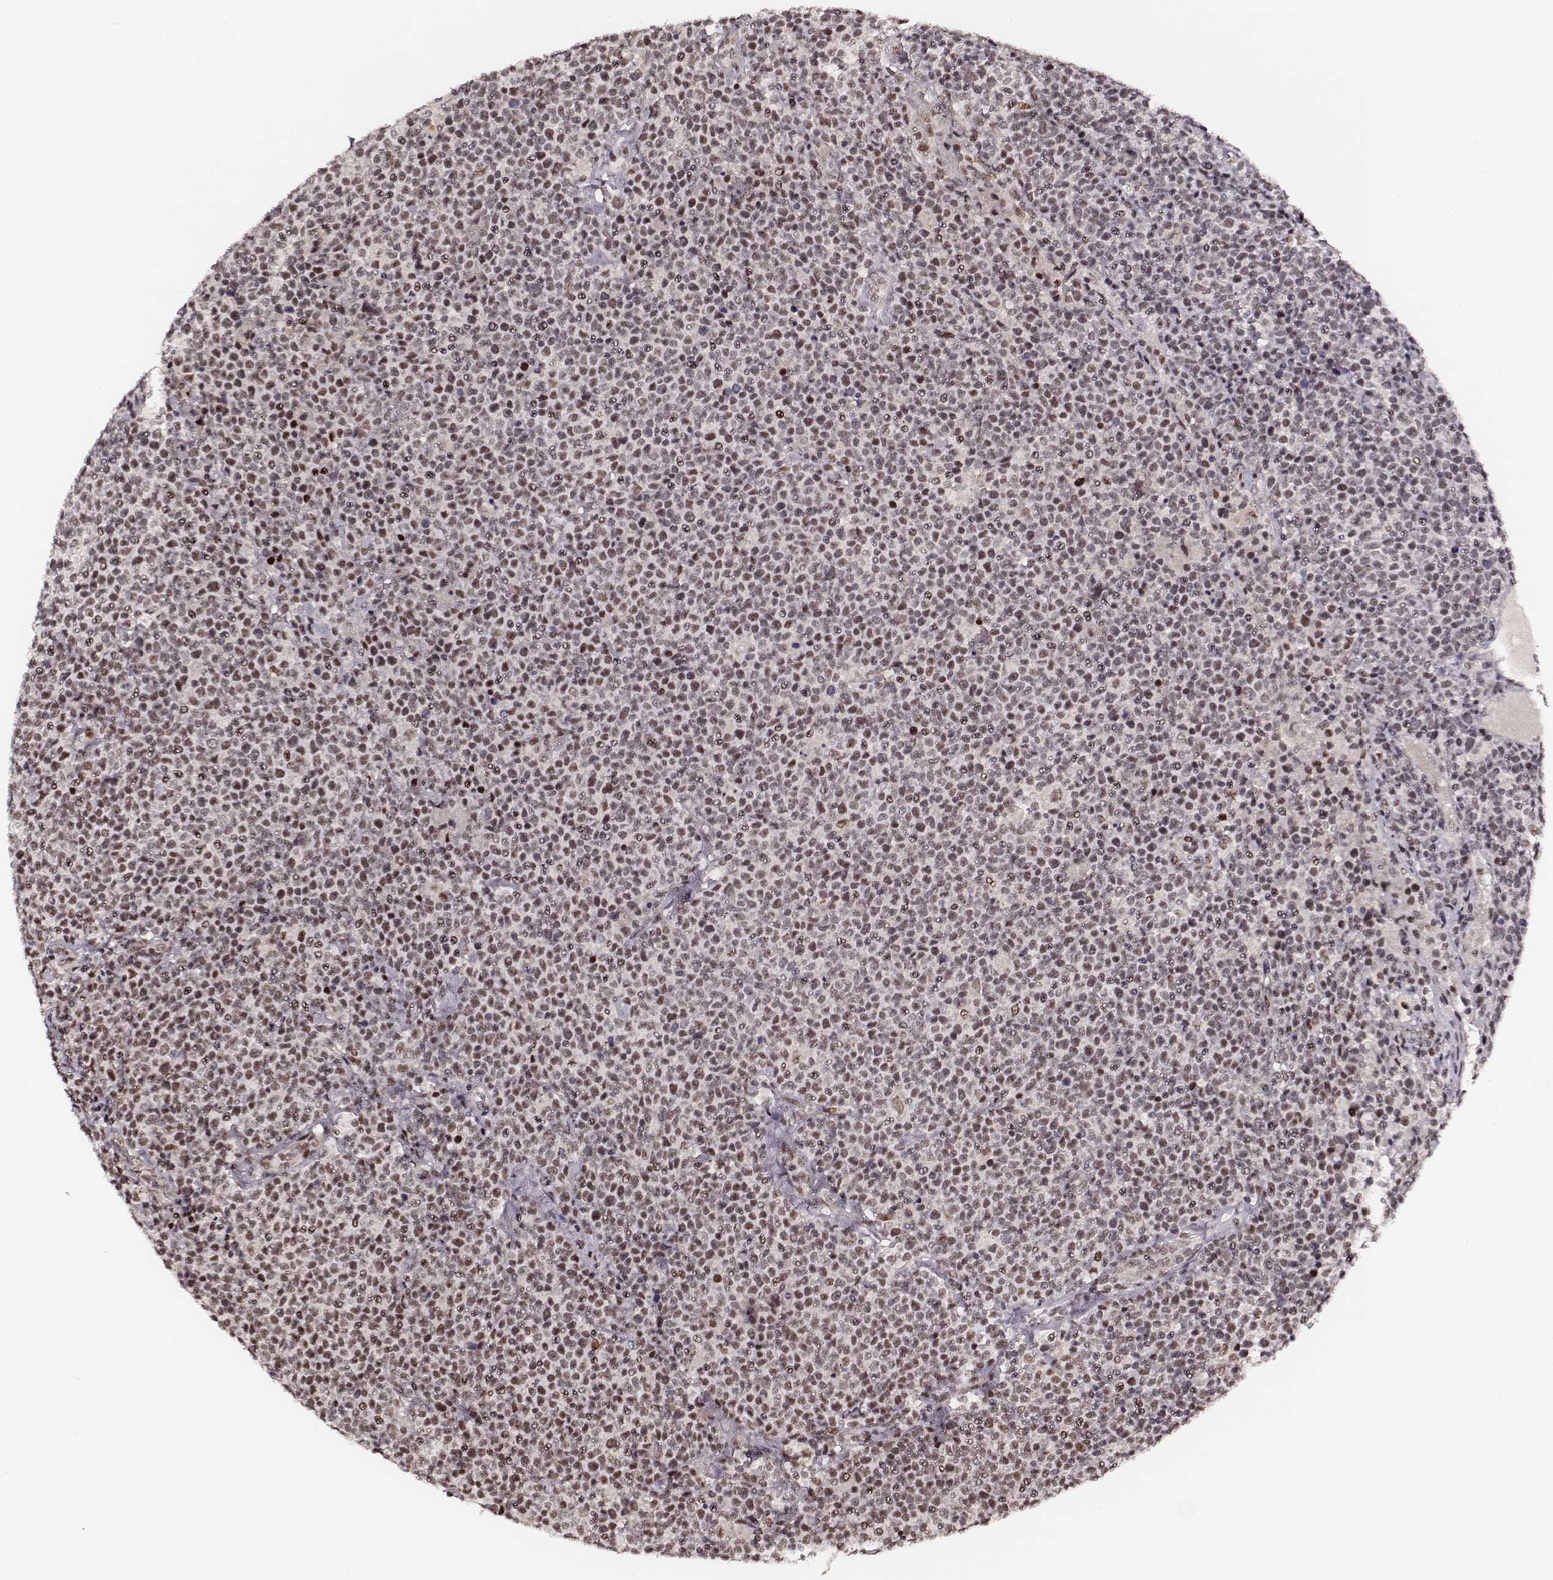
{"staining": {"intensity": "moderate", "quantity": ">75%", "location": "nuclear"}, "tissue": "lymphoma", "cell_type": "Tumor cells", "image_type": "cancer", "snomed": [{"axis": "morphology", "description": "Malignant lymphoma, non-Hodgkin's type, High grade"}, {"axis": "topography", "description": "Lymph node"}], "caption": "IHC (DAB) staining of human lymphoma exhibits moderate nuclear protein expression in about >75% of tumor cells.", "gene": "PPARA", "patient": {"sex": "male", "age": 61}}